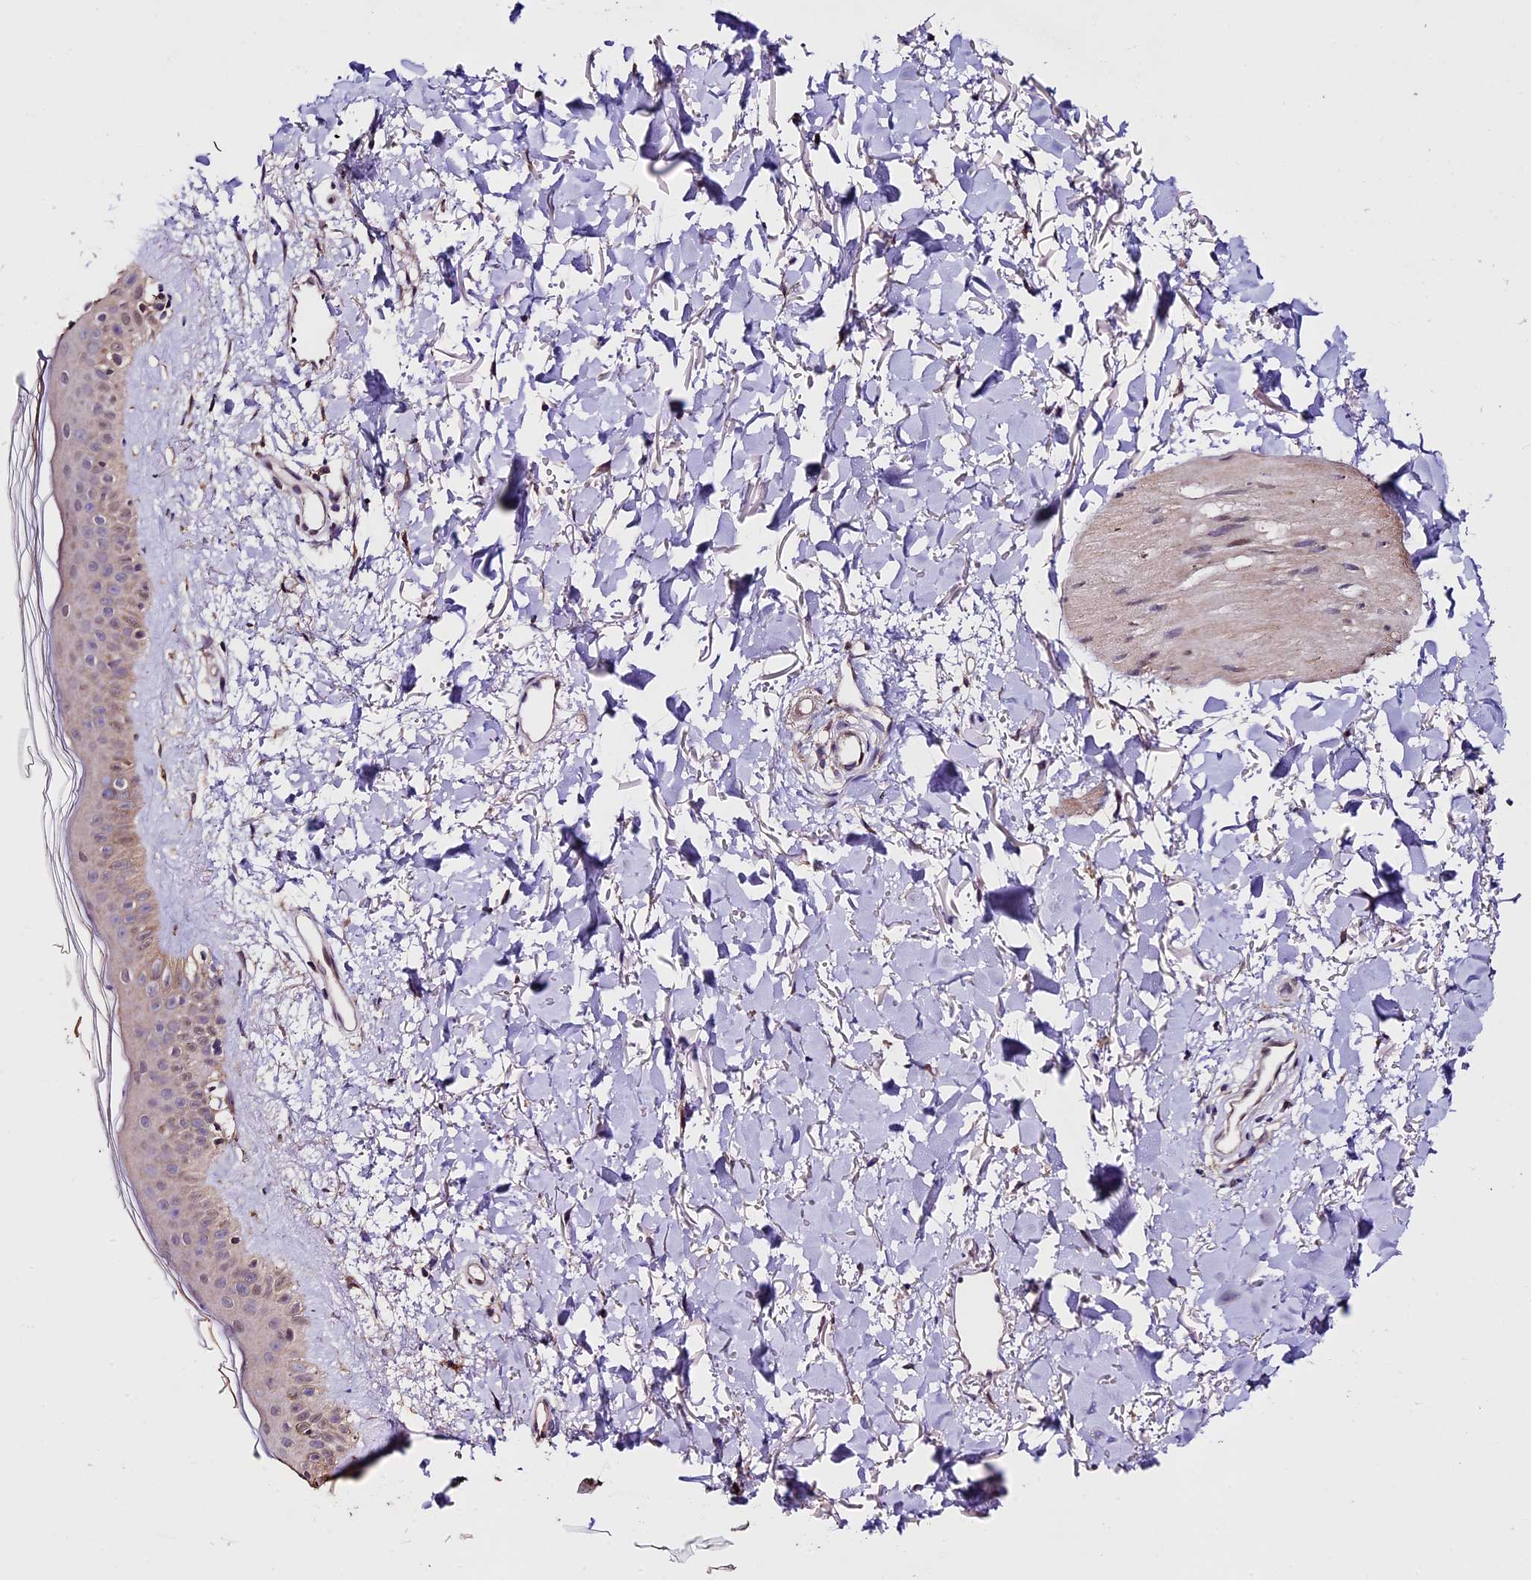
{"staining": {"intensity": "negative", "quantity": "none", "location": "none"}, "tissue": "skin", "cell_type": "Fibroblasts", "image_type": "normal", "snomed": [{"axis": "morphology", "description": "Normal tissue, NOS"}, {"axis": "topography", "description": "Skin"}], "caption": "This is a image of immunohistochemistry (IHC) staining of normal skin, which shows no staining in fibroblasts. (DAB (3,3'-diaminobenzidine) immunohistochemistry, high magnification).", "gene": "SBNO2", "patient": {"sex": "female", "age": 58}}